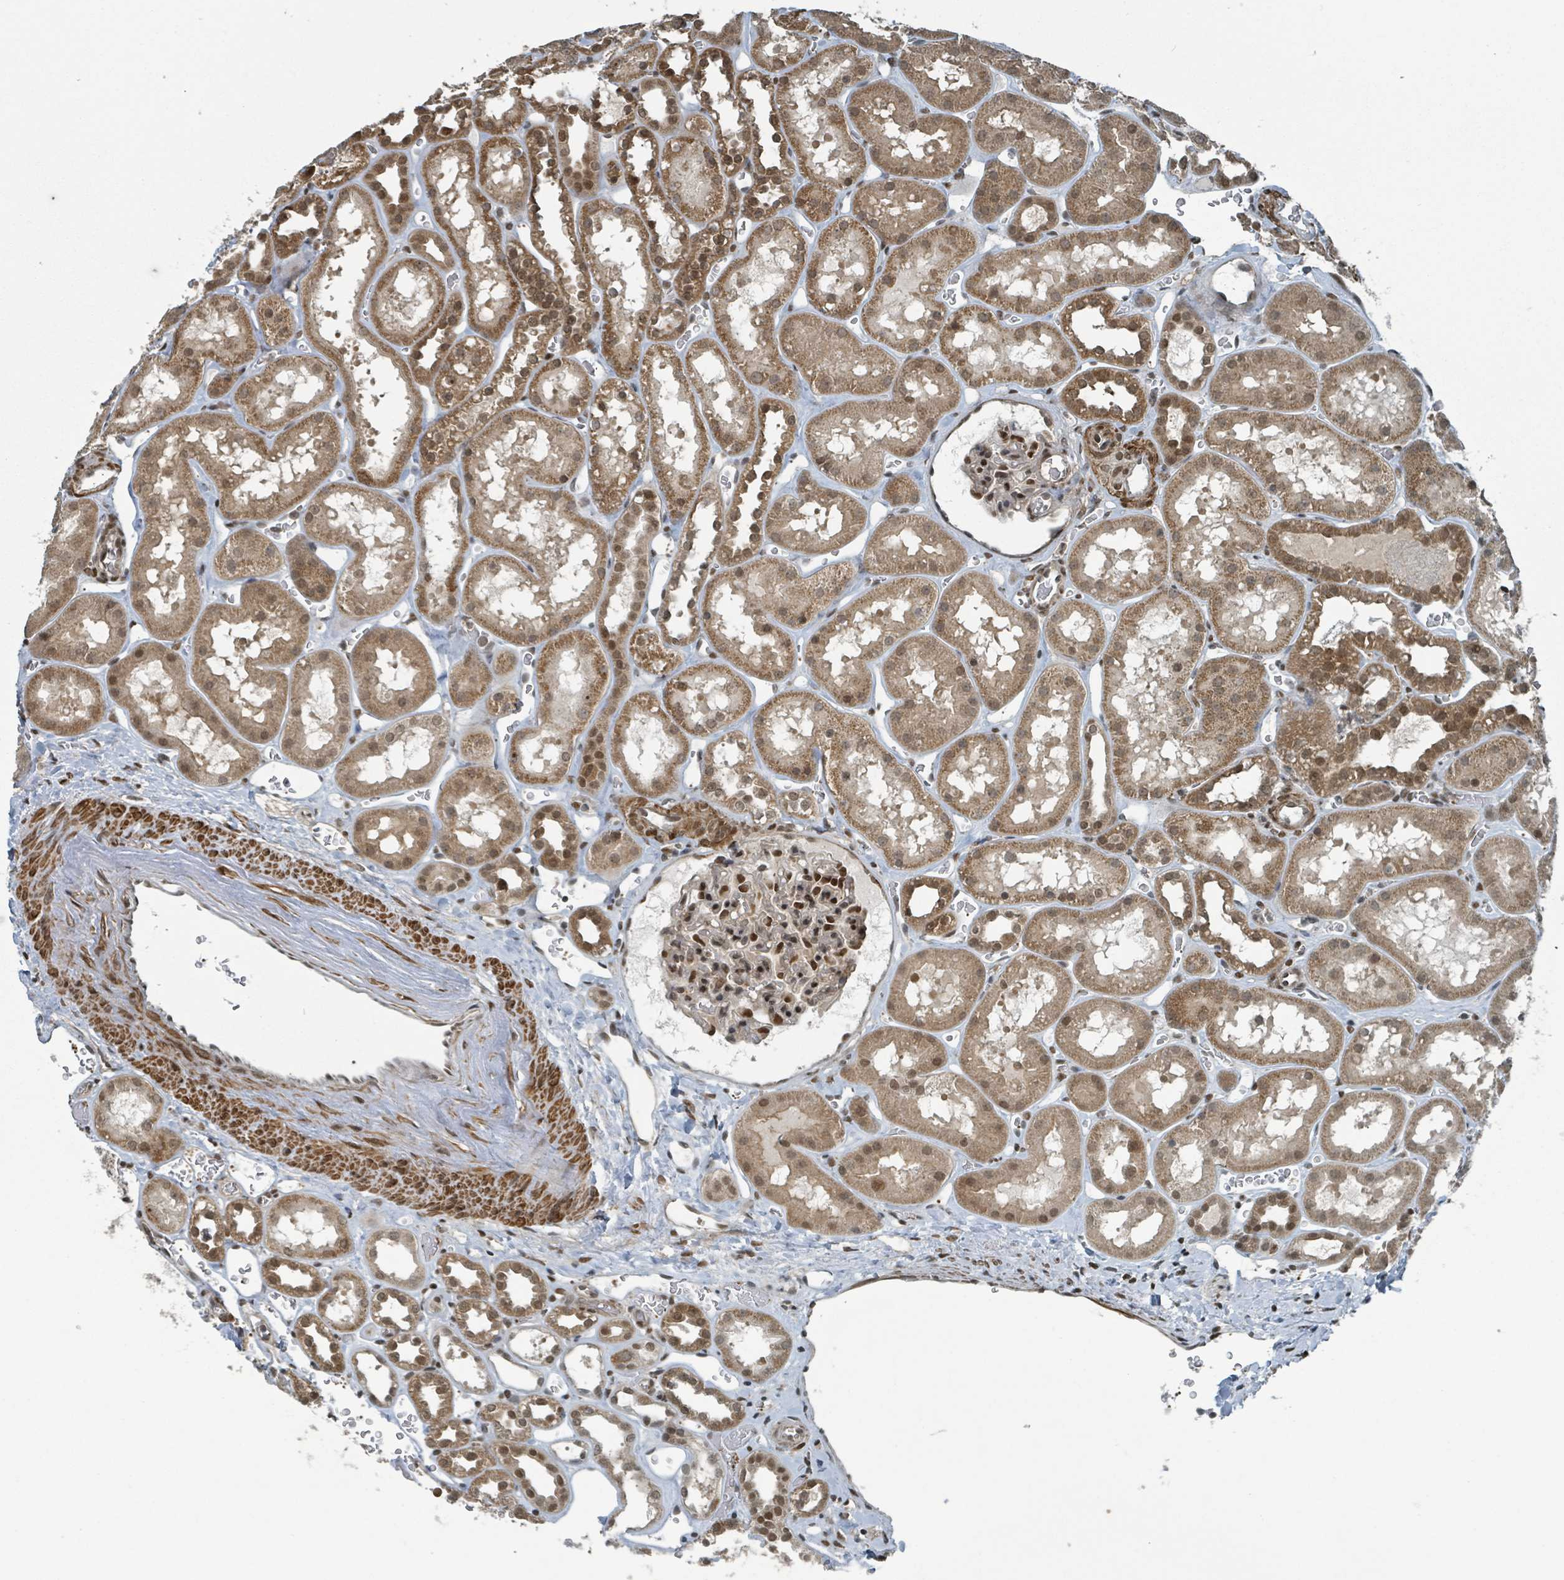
{"staining": {"intensity": "strong", "quantity": "25%-75%", "location": "nuclear"}, "tissue": "kidney", "cell_type": "Cells in glomeruli", "image_type": "normal", "snomed": [{"axis": "morphology", "description": "Normal tissue, NOS"}, {"axis": "topography", "description": "Kidney"}], "caption": "Immunohistochemical staining of unremarkable human kidney exhibits strong nuclear protein staining in approximately 25%-75% of cells in glomeruli. The staining was performed using DAB (3,3'-diaminobenzidine) to visualize the protein expression in brown, while the nuclei were stained in blue with hematoxylin (Magnification: 20x).", "gene": "PHIP", "patient": {"sex": "female", "age": 41}}